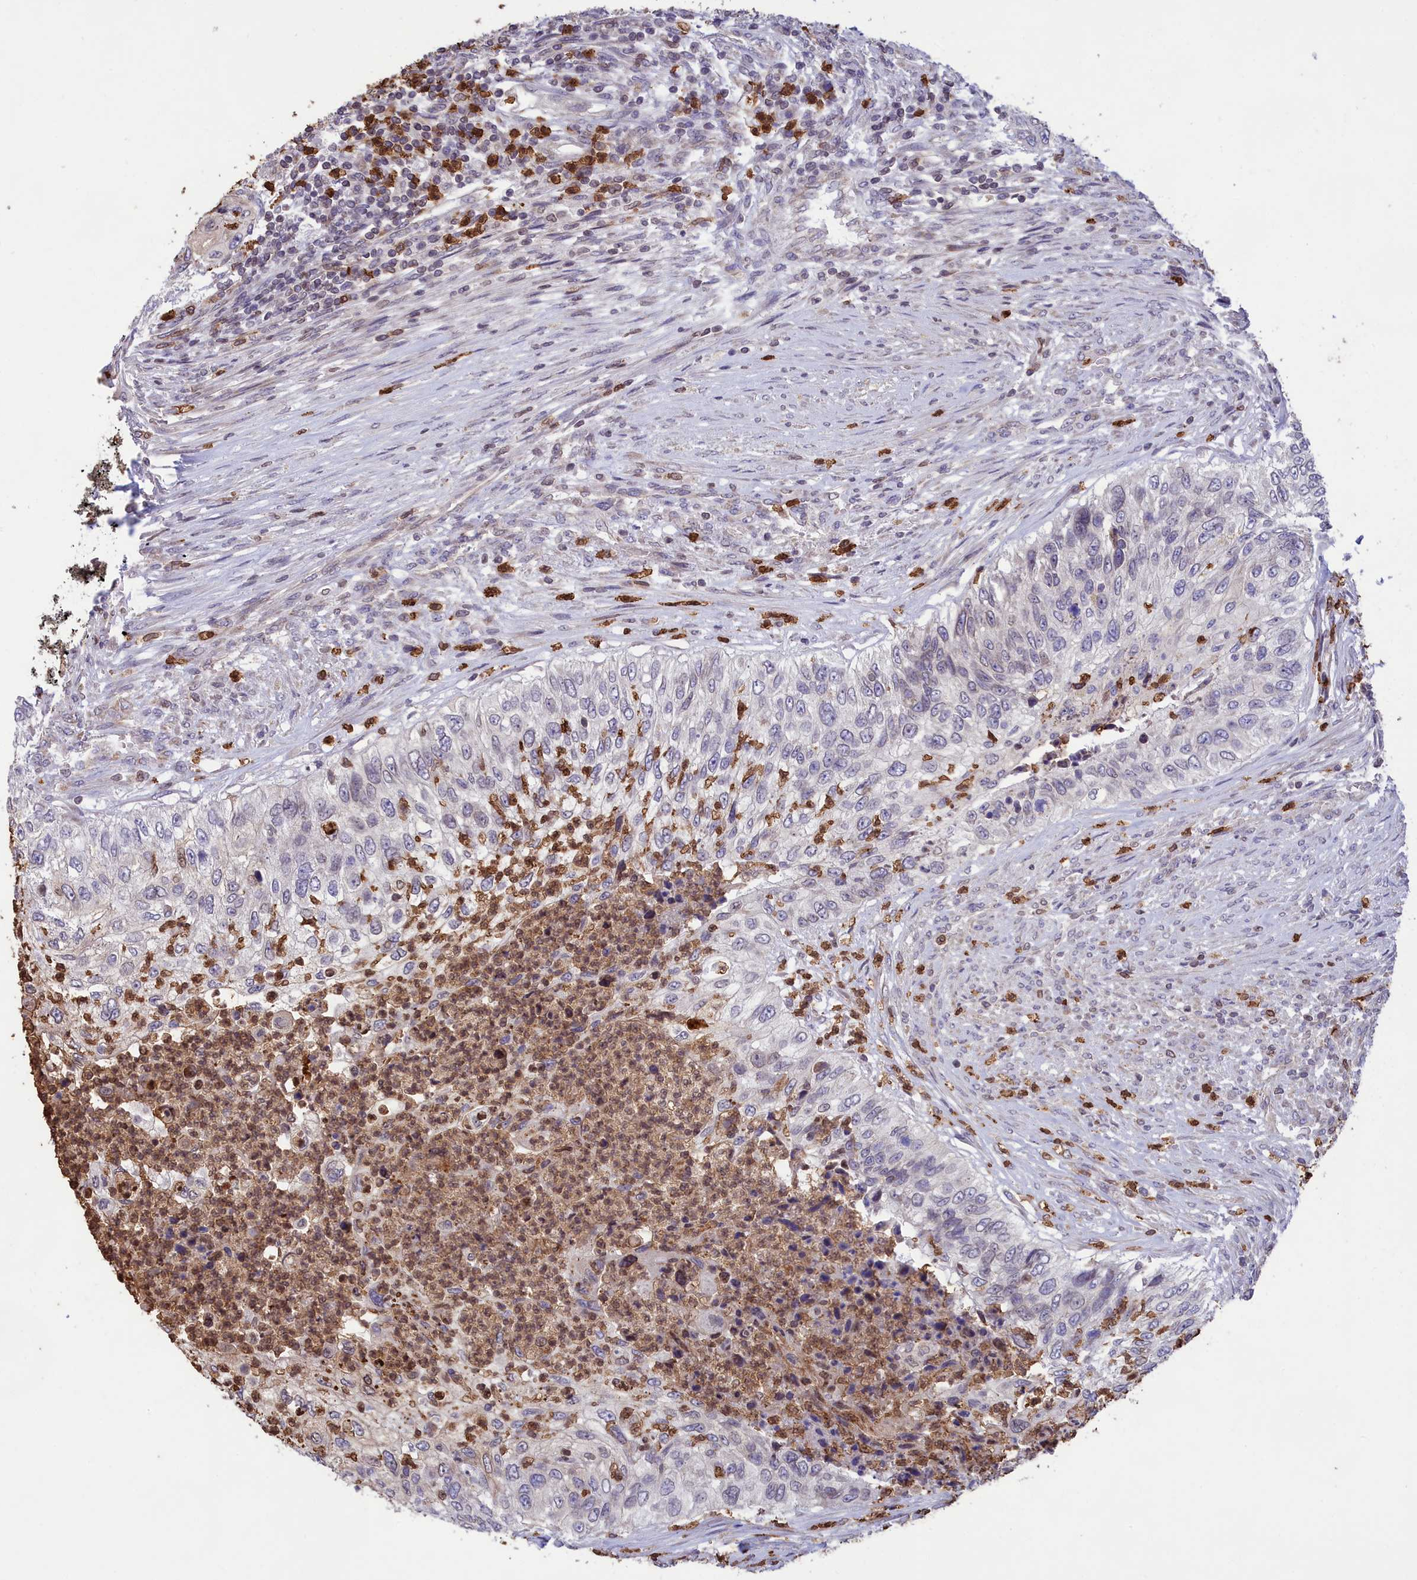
{"staining": {"intensity": "negative", "quantity": "none", "location": "none"}, "tissue": "urothelial cancer", "cell_type": "Tumor cells", "image_type": "cancer", "snomed": [{"axis": "morphology", "description": "Urothelial carcinoma, High grade"}, {"axis": "topography", "description": "Urinary bladder"}], "caption": "Human urothelial carcinoma (high-grade) stained for a protein using IHC exhibits no expression in tumor cells.", "gene": "PKHD1L1", "patient": {"sex": "female", "age": 60}}